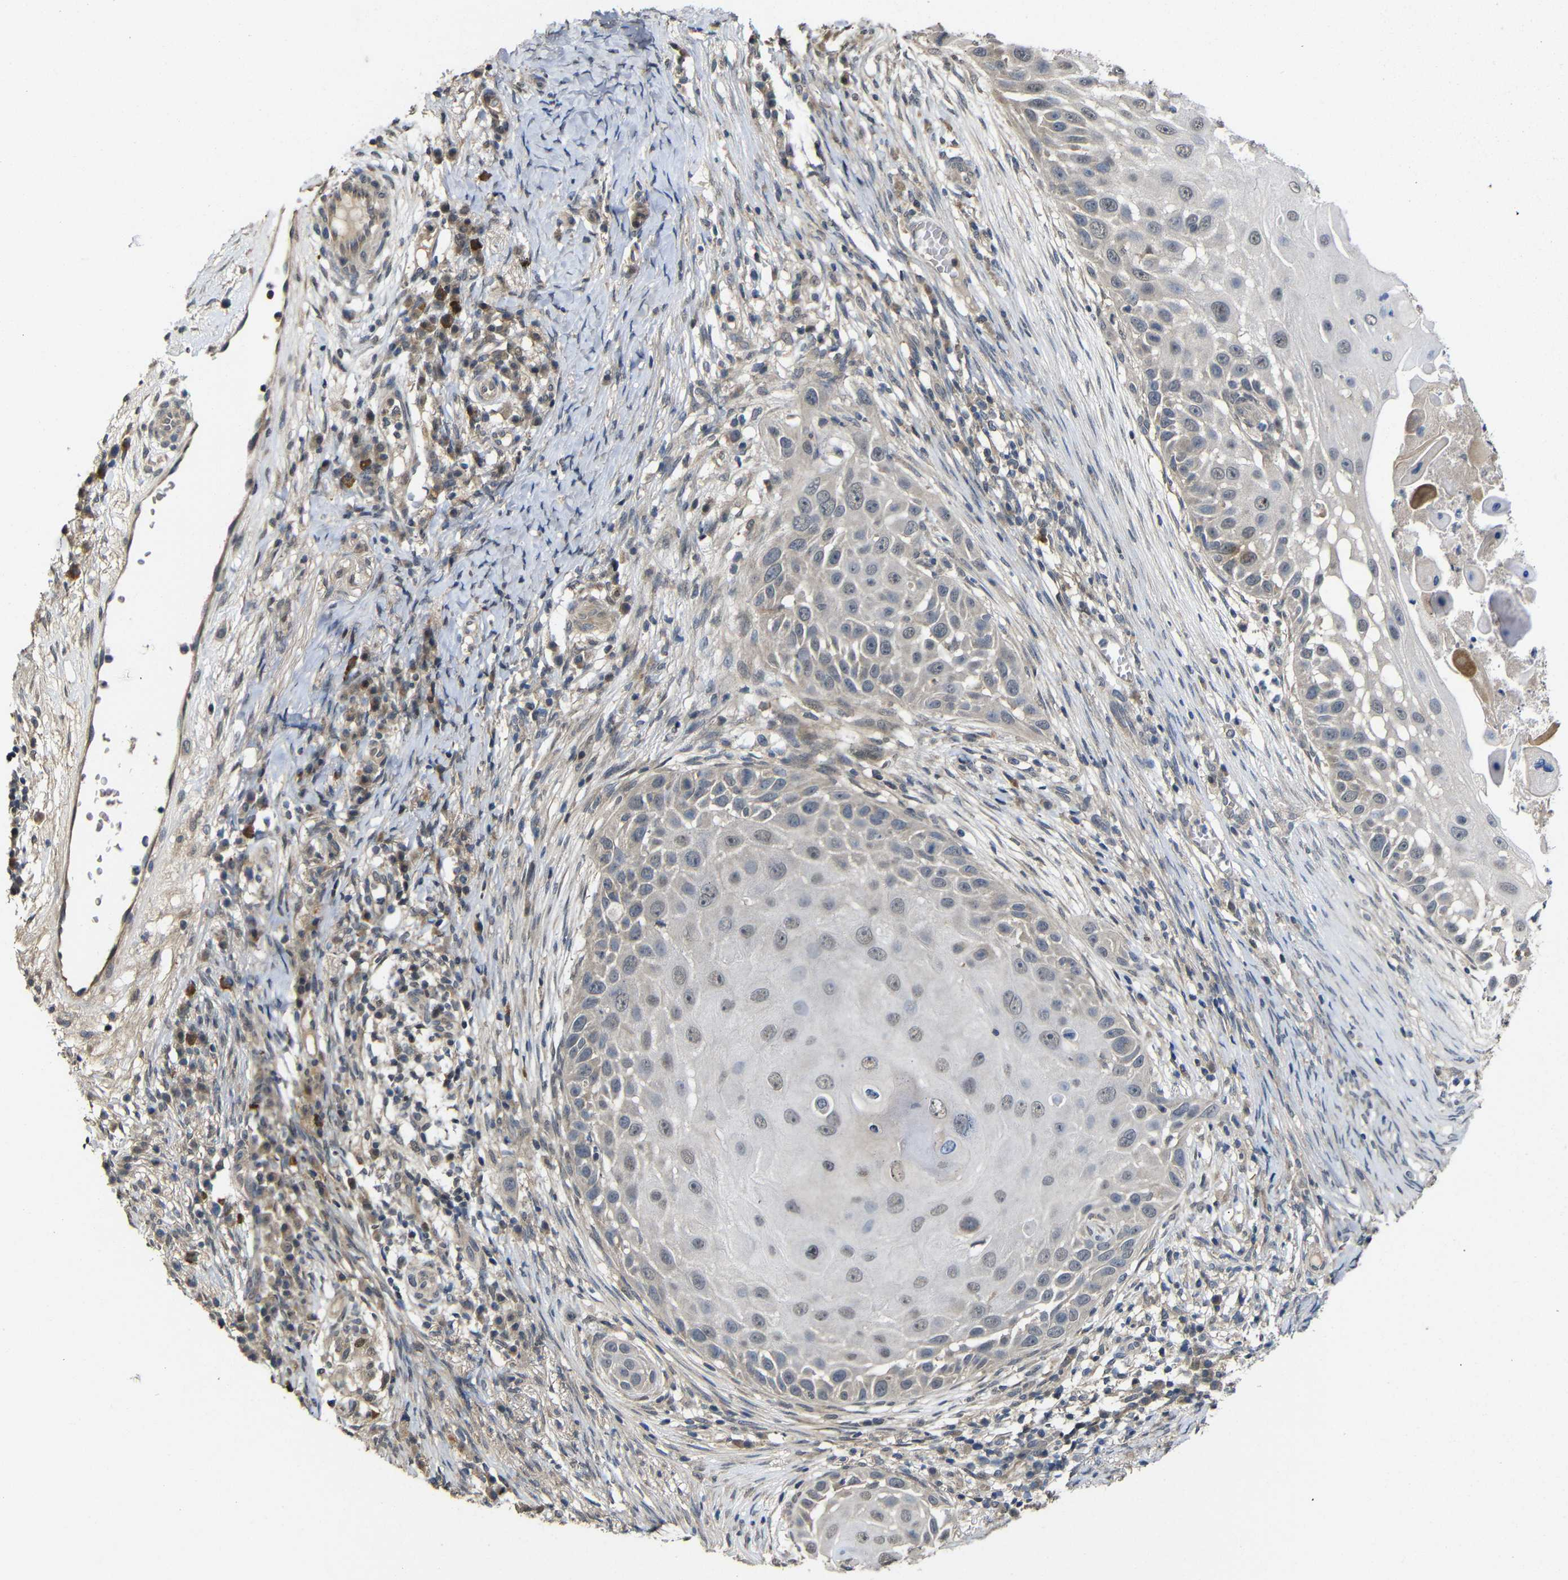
{"staining": {"intensity": "negative", "quantity": "none", "location": "none"}, "tissue": "skin cancer", "cell_type": "Tumor cells", "image_type": "cancer", "snomed": [{"axis": "morphology", "description": "Squamous cell carcinoma, NOS"}, {"axis": "topography", "description": "Skin"}], "caption": "There is no significant staining in tumor cells of skin cancer (squamous cell carcinoma).", "gene": "ATG12", "patient": {"sex": "female", "age": 44}}